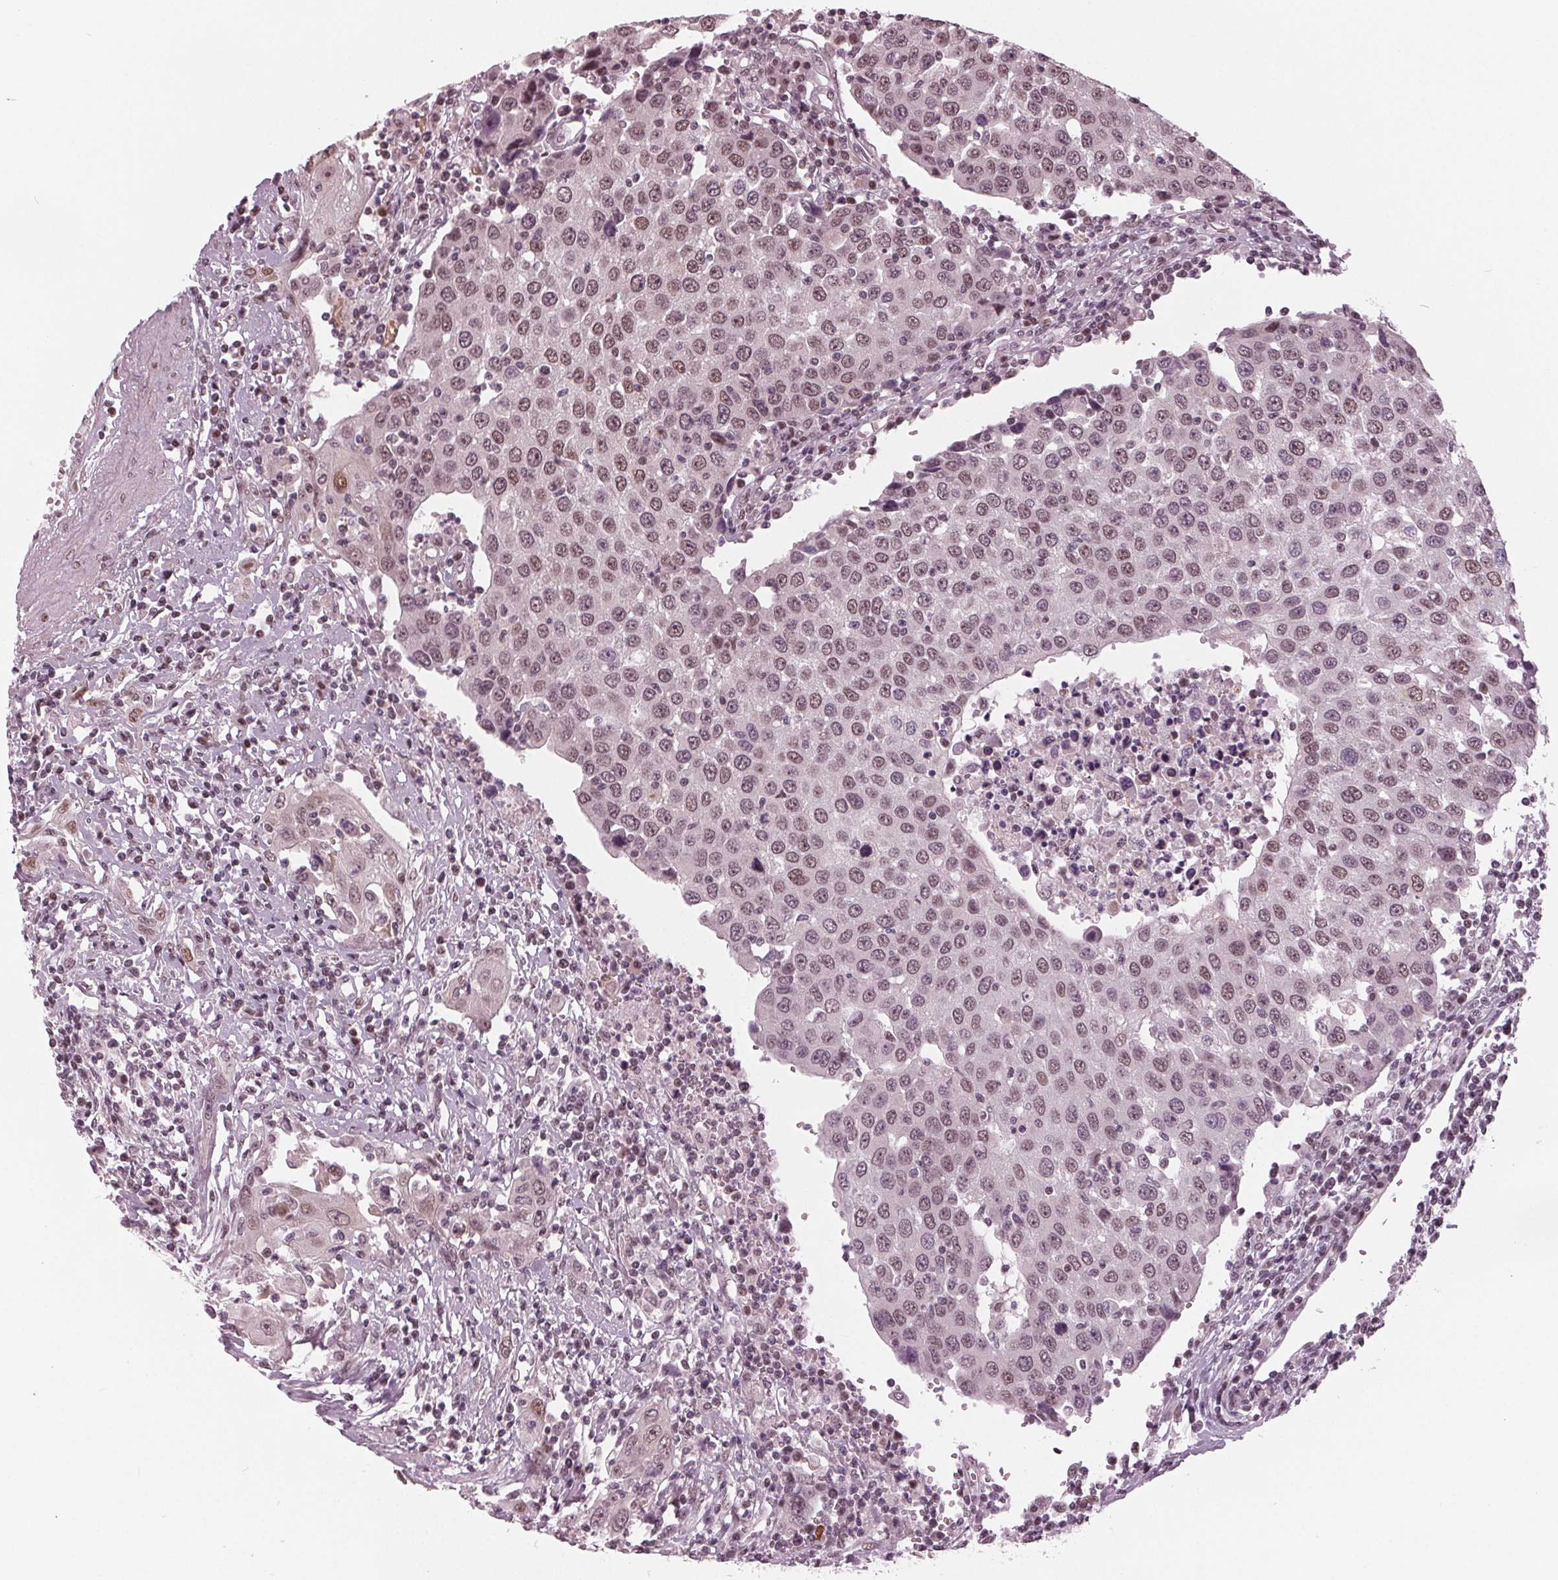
{"staining": {"intensity": "weak", "quantity": ">75%", "location": "nuclear"}, "tissue": "urothelial cancer", "cell_type": "Tumor cells", "image_type": "cancer", "snomed": [{"axis": "morphology", "description": "Urothelial carcinoma, High grade"}, {"axis": "topography", "description": "Urinary bladder"}], "caption": "Immunohistochemical staining of high-grade urothelial carcinoma displays low levels of weak nuclear expression in about >75% of tumor cells.", "gene": "DNMT3L", "patient": {"sex": "female", "age": 85}}